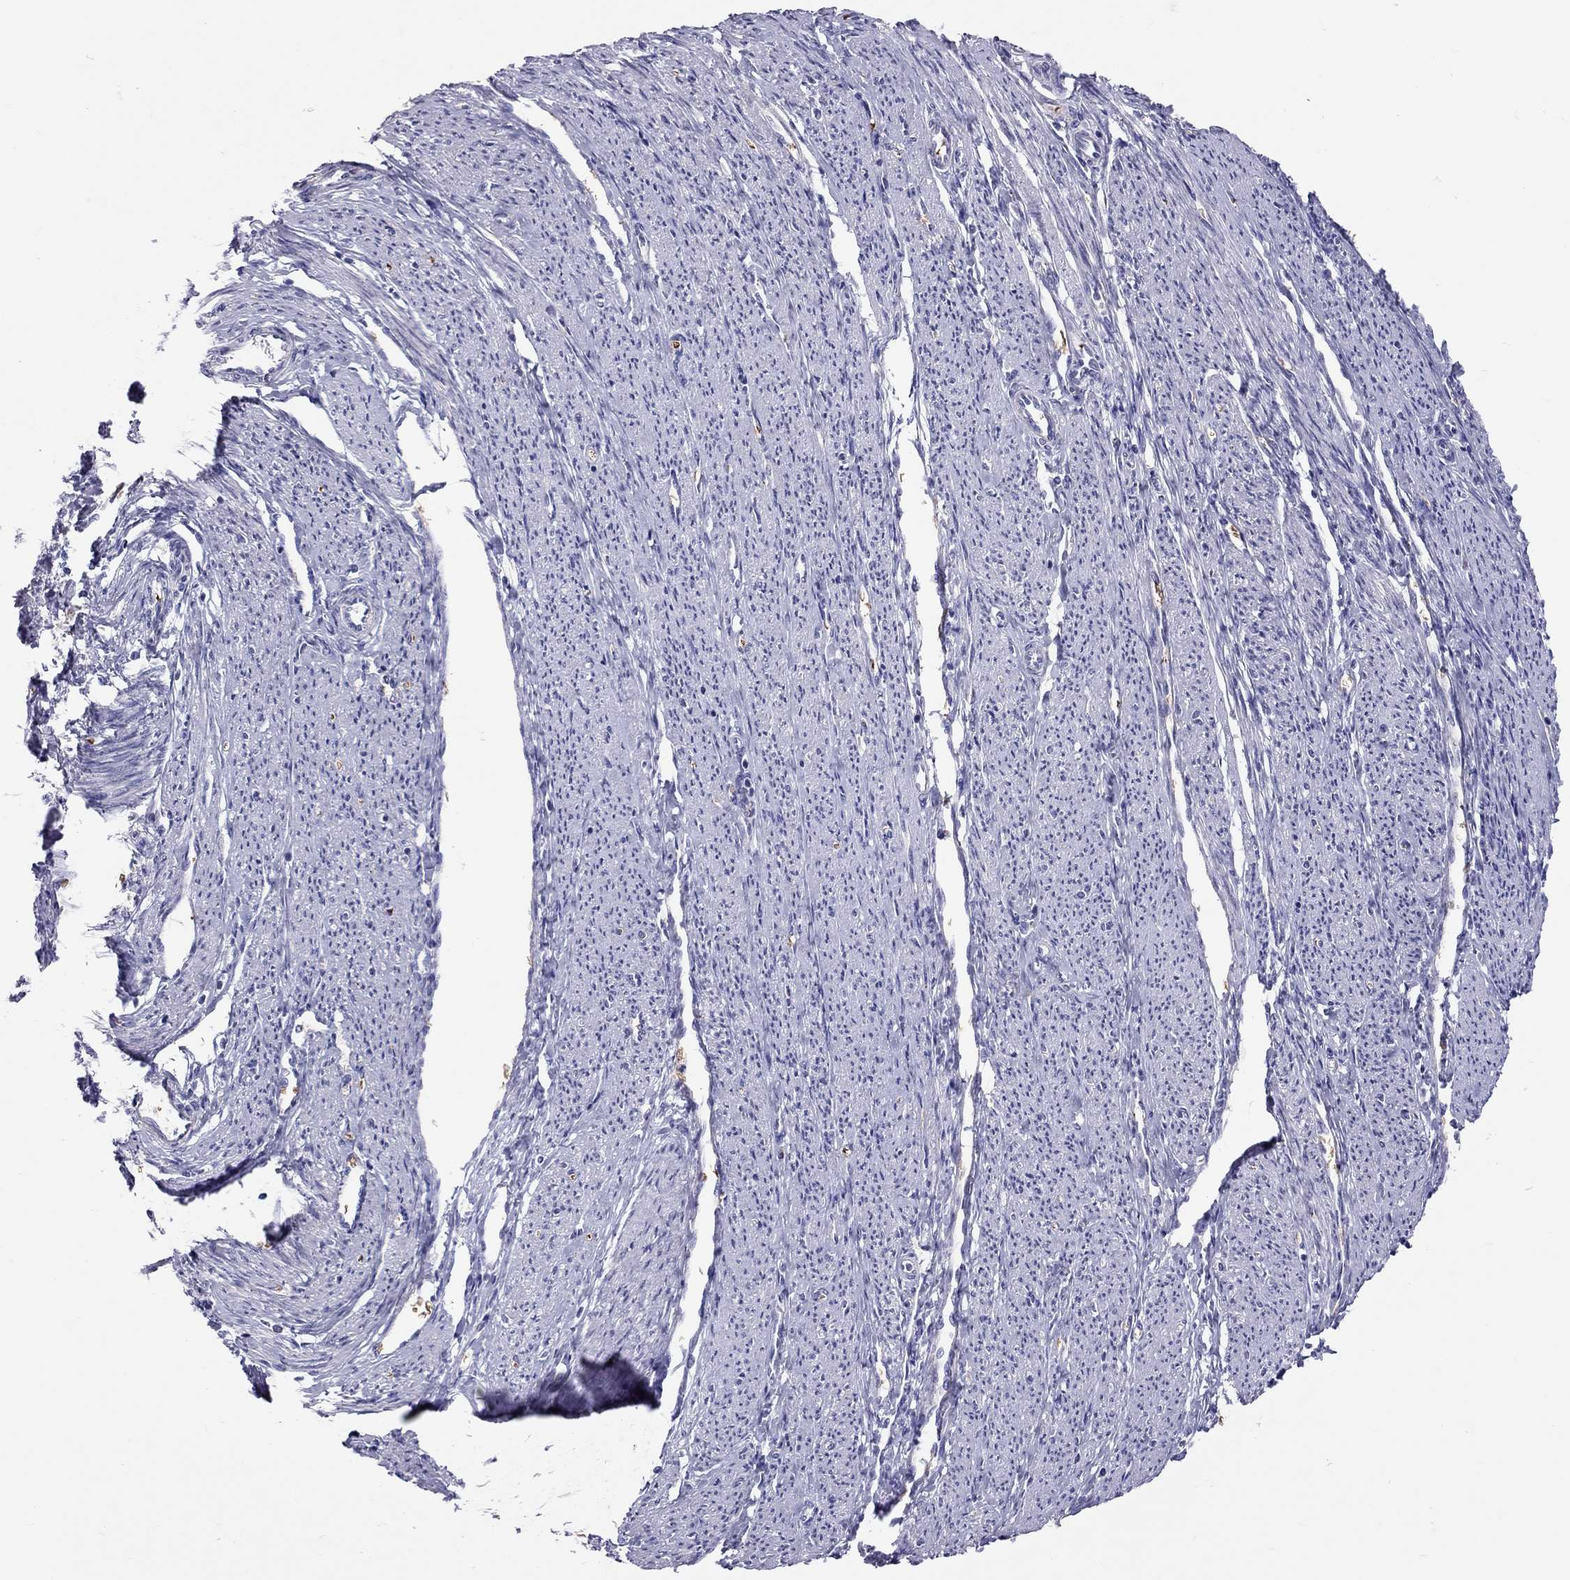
{"staining": {"intensity": "negative", "quantity": "none", "location": "none"}, "tissue": "endometrial cancer", "cell_type": "Tumor cells", "image_type": "cancer", "snomed": [{"axis": "morphology", "description": "Adenocarcinoma, NOS"}, {"axis": "topography", "description": "Endometrium"}], "caption": "Tumor cells are negative for brown protein staining in endometrial adenocarcinoma. (Immunohistochemistry, brightfield microscopy, high magnification).", "gene": "FRMD1", "patient": {"sex": "female", "age": 58}}